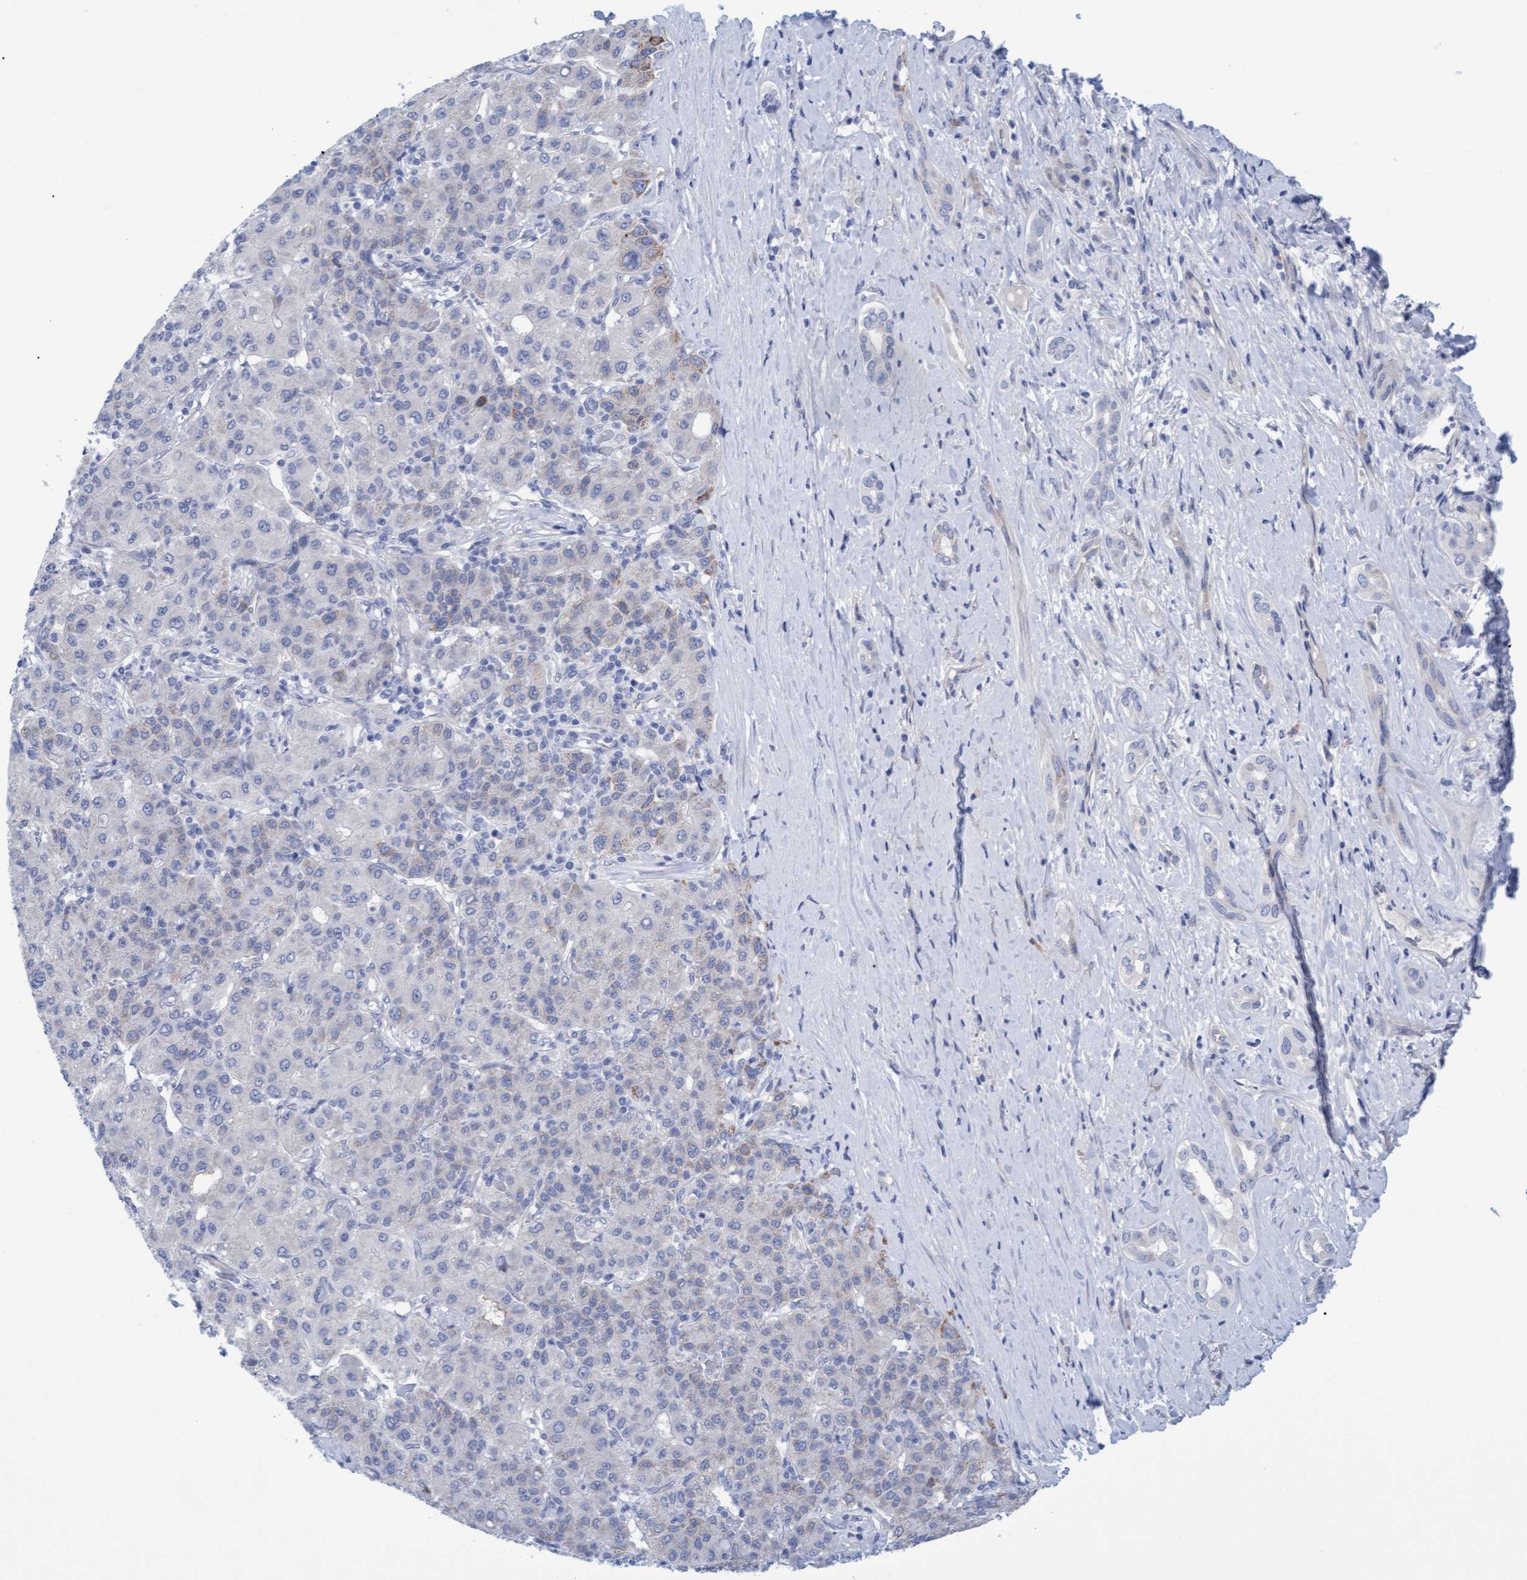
{"staining": {"intensity": "negative", "quantity": "none", "location": "none"}, "tissue": "liver cancer", "cell_type": "Tumor cells", "image_type": "cancer", "snomed": [{"axis": "morphology", "description": "Carcinoma, Hepatocellular, NOS"}, {"axis": "topography", "description": "Liver"}], "caption": "Immunohistochemical staining of liver cancer (hepatocellular carcinoma) displays no significant expression in tumor cells.", "gene": "STXBP1", "patient": {"sex": "male", "age": 65}}